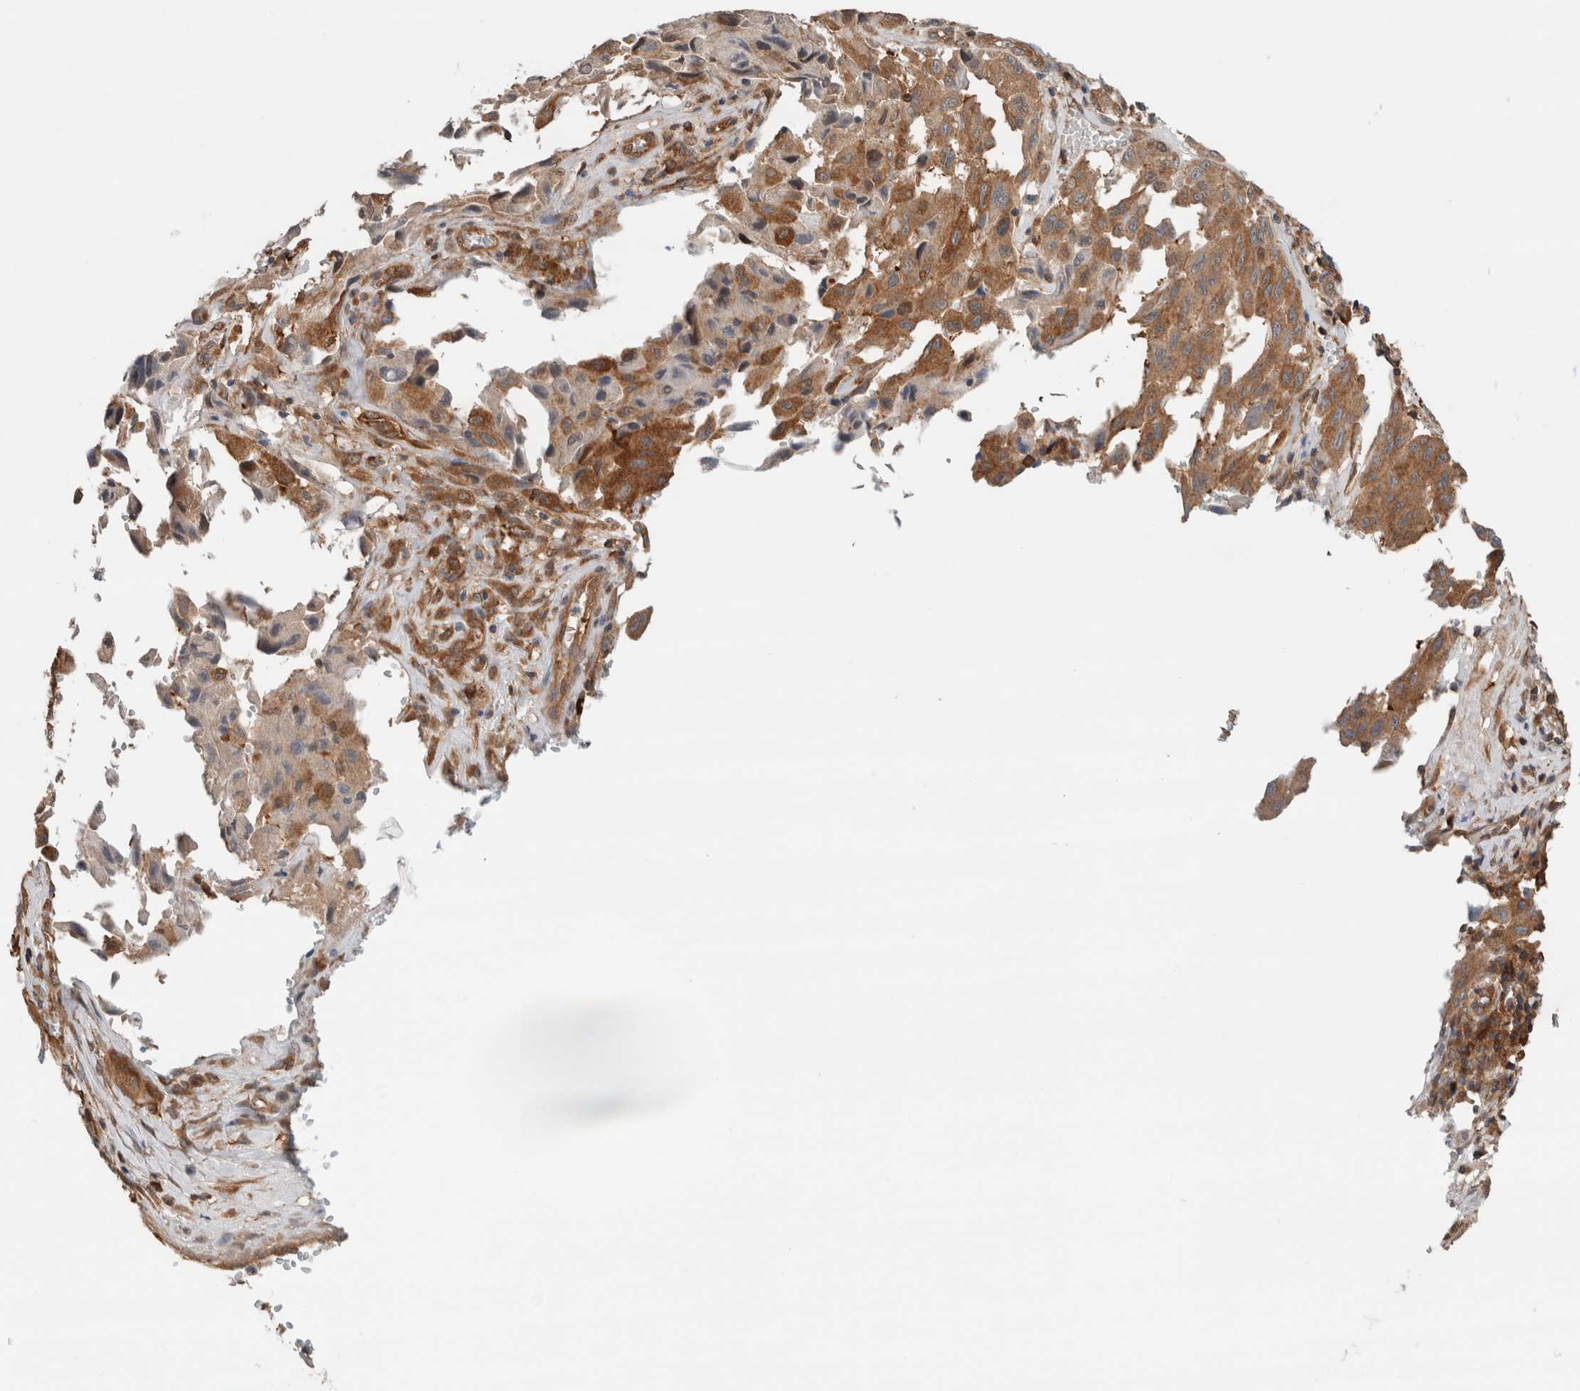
{"staining": {"intensity": "moderate", "quantity": ">75%", "location": "cytoplasmic/membranous"}, "tissue": "melanoma", "cell_type": "Tumor cells", "image_type": "cancer", "snomed": [{"axis": "morphology", "description": "Malignant melanoma, NOS"}, {"axis": "topography", "description": "Skin"}], "caption": "Immunohistochemistry photomicrograph of human malignant melanoma stained for a protein (brown), which demonstrates medium levels of moderate cytoplasmic/membranous expression in about >75% of tumor cells.", "gene": "XPNPEP1", "patient": {"sex": "male", "age": 30}}